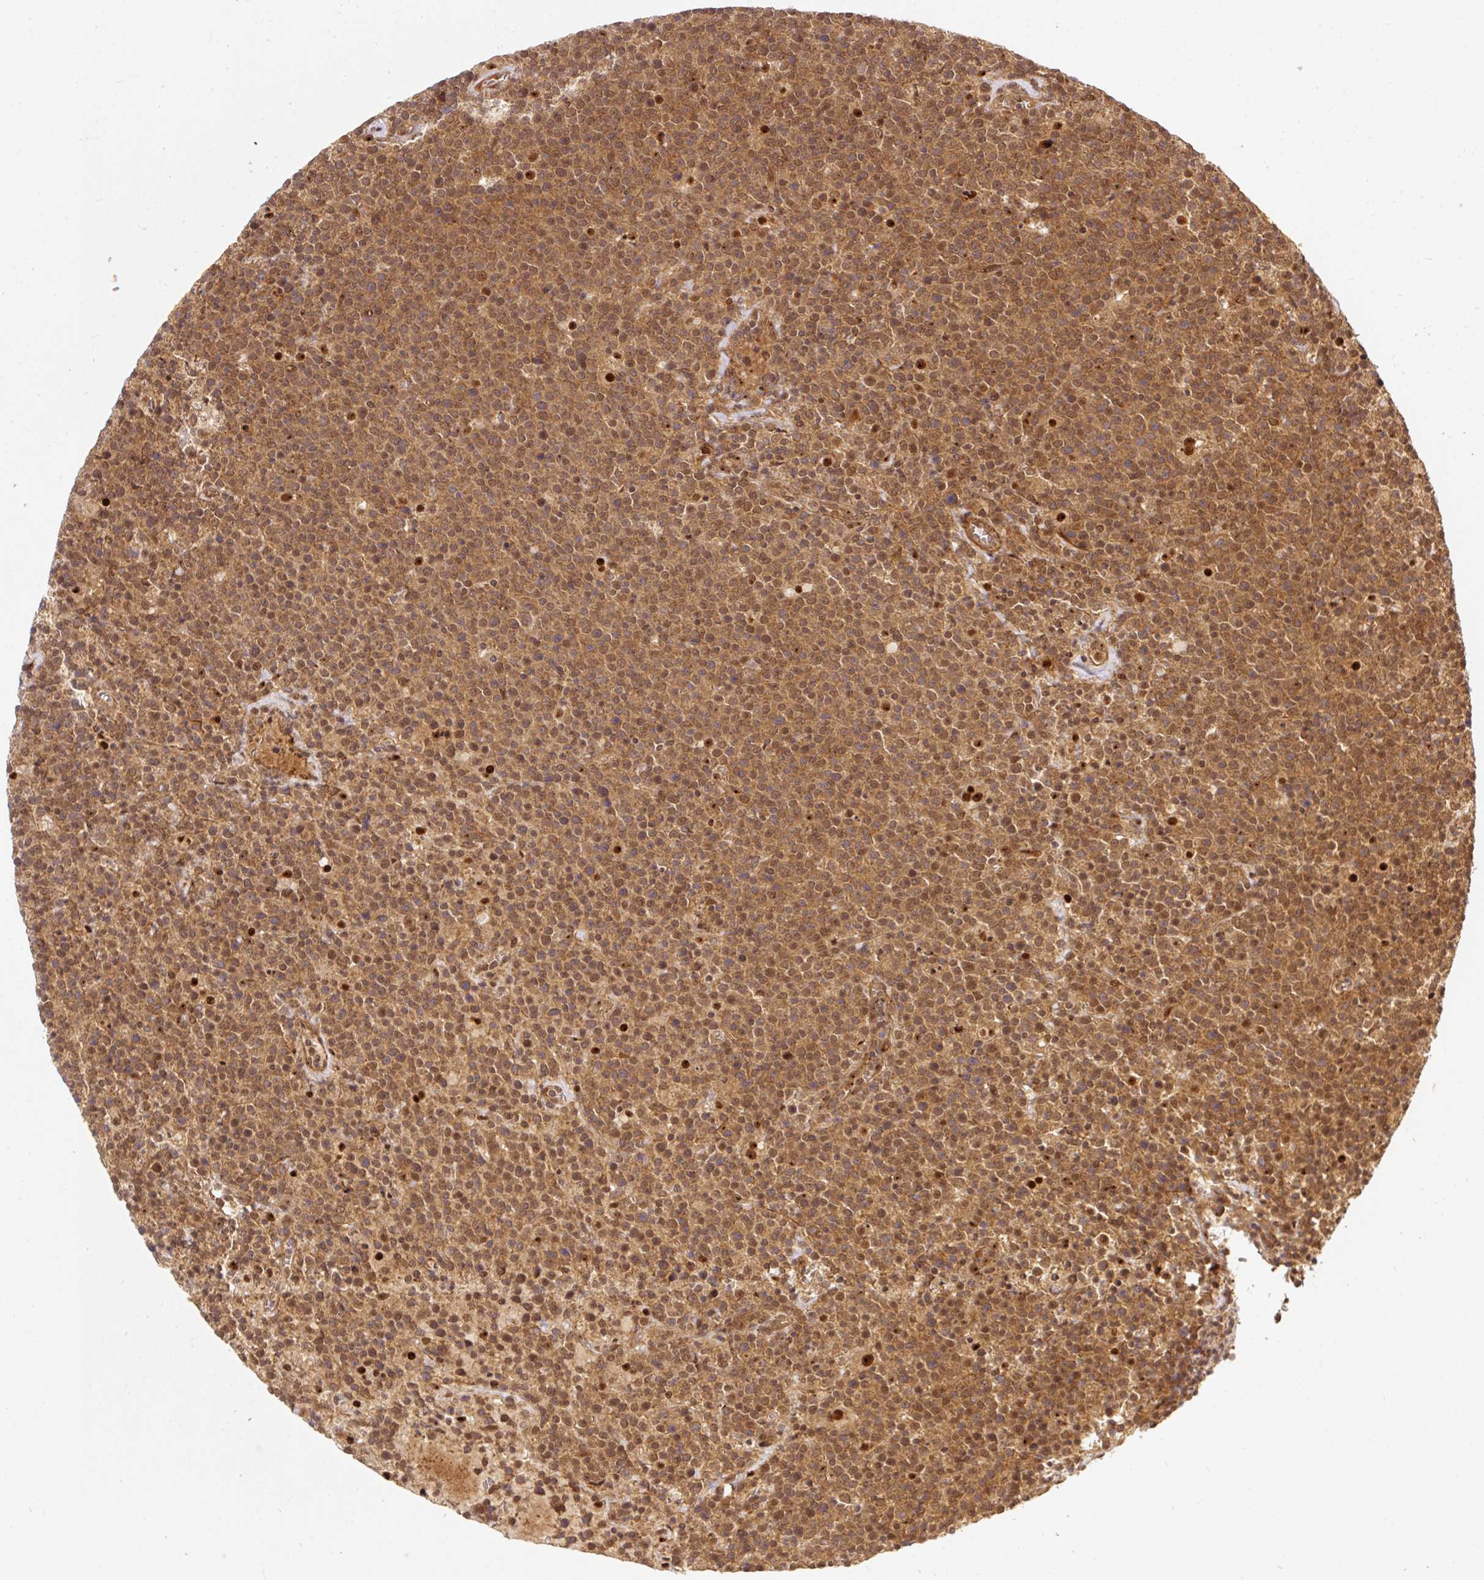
{"staining": {"intensity": "moderate", "quantity": ">75%", "location": "cytoplasmic/membranous,nuclear"}, "tissue": "lymphoma", "cell_type": "Tumor cells", "image_type": "cancer", "snomed": [{"axis": "morphology", "description": "Malignant lymphoma, non-Hodgkin's type, High grade"}, {"axis": "topography", "description": "Lymph node"}], "caption": "Immunohistochemistry photomicrograph of neoplastic tissue: lymphoma stained using immunohistochemistry demonstrates medium levels of moderate protein expression localized specifically in the cytoplasmic/membranous and nuclear of tumor cells, appearing as a cytoplasmic/membranous and nuclear brown color.", "gene": "PSMD1", "patient": {"sex": "male", "age": 61}}